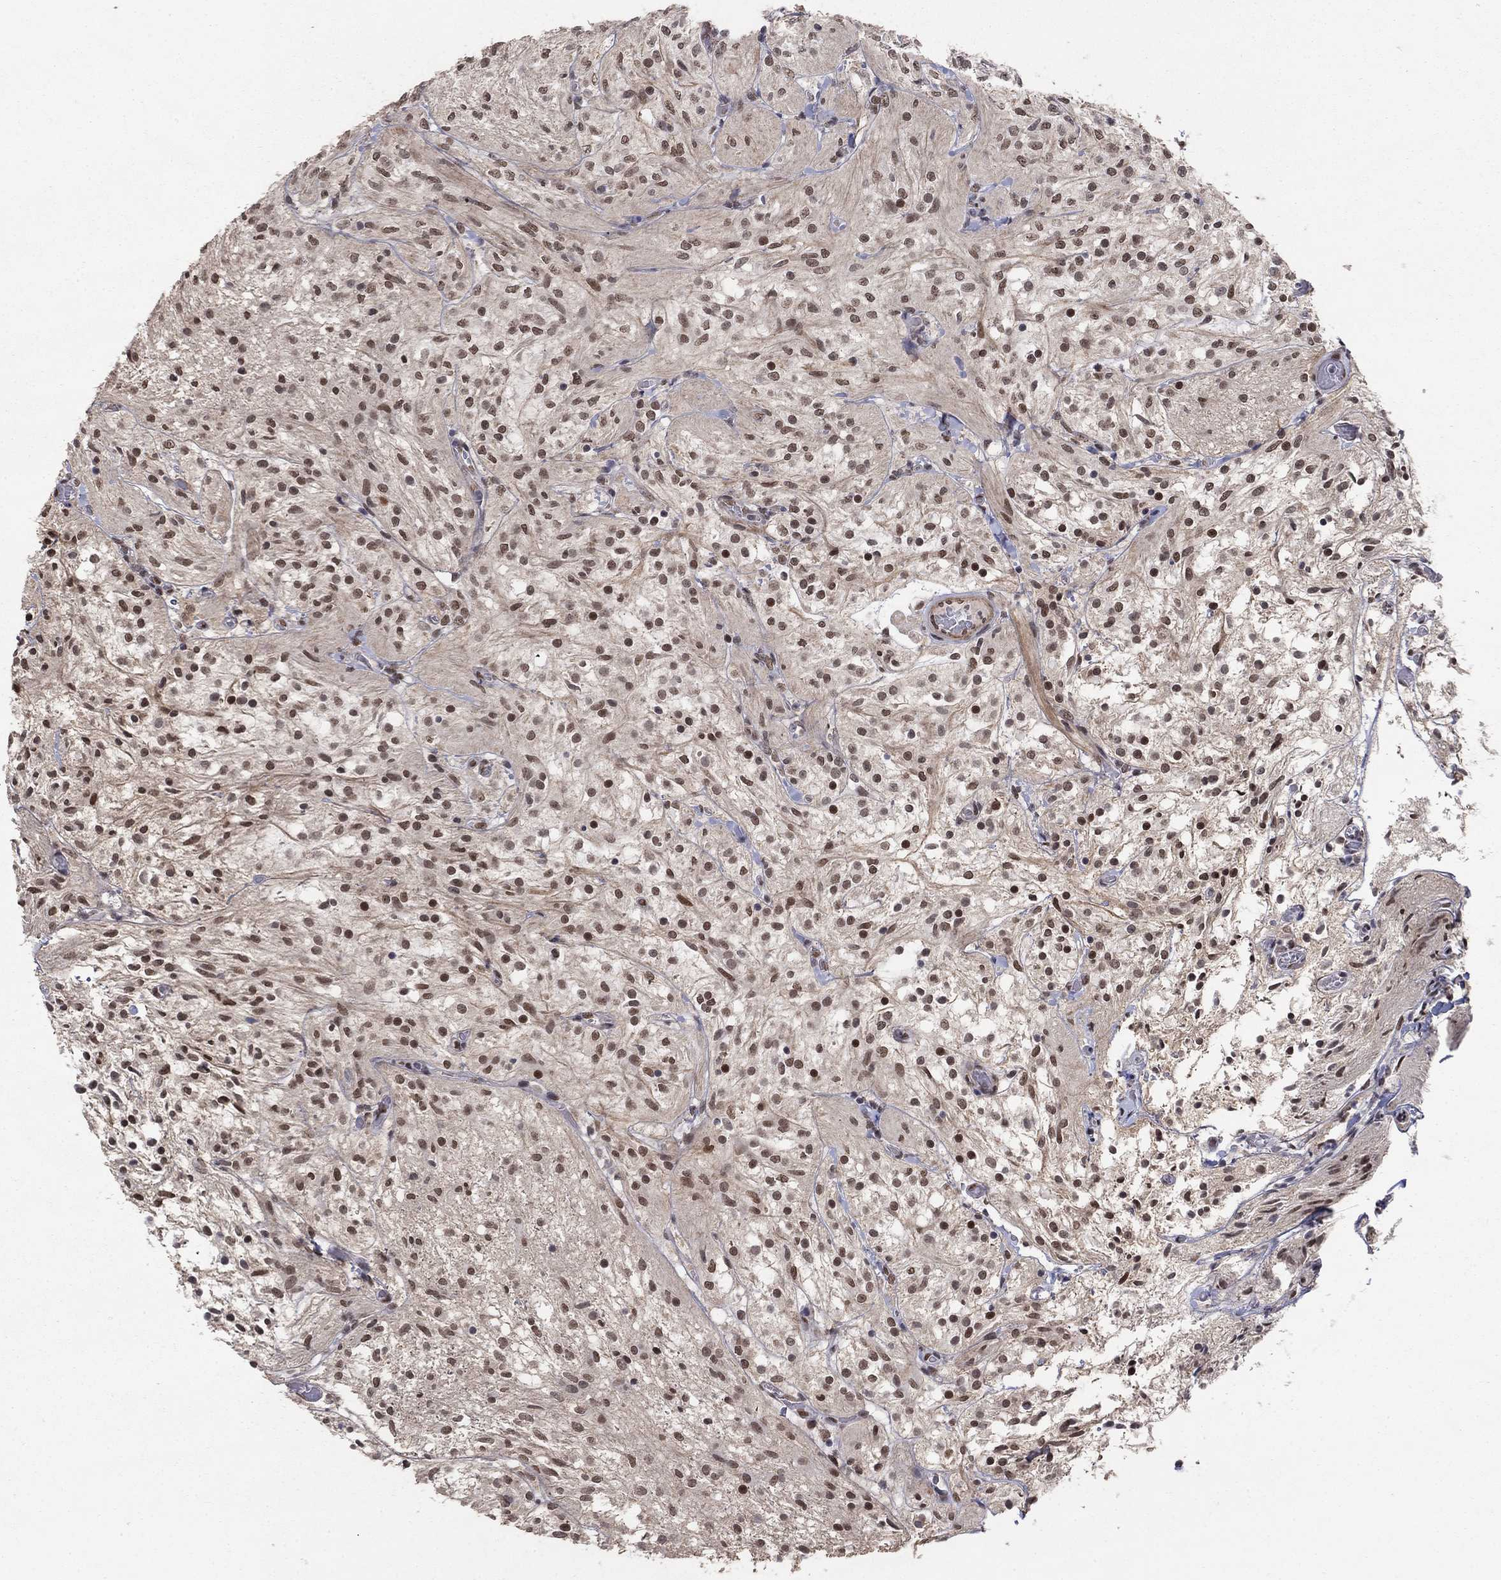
{"staining": {"intensity": "moderate", "quantity": "25%-75%", "location": "nuclear"}, "tissue": "glioma", "cell_type": "Tumor cells", "image_type": "cancer", "snomed": [{"axis": "morphology", "description": "Glioma, malignant, Low grade"}, {"axis": "topography", "description": "Brain"}], "caption": "The histopathology image exhibits immunohistochemical staining of glioma. There is moderate nuclear staining is seen in approximately 25%-75% of tumor cells.", "gene": "GRIA3", "patient": {"sex": "male", "age": 3}}